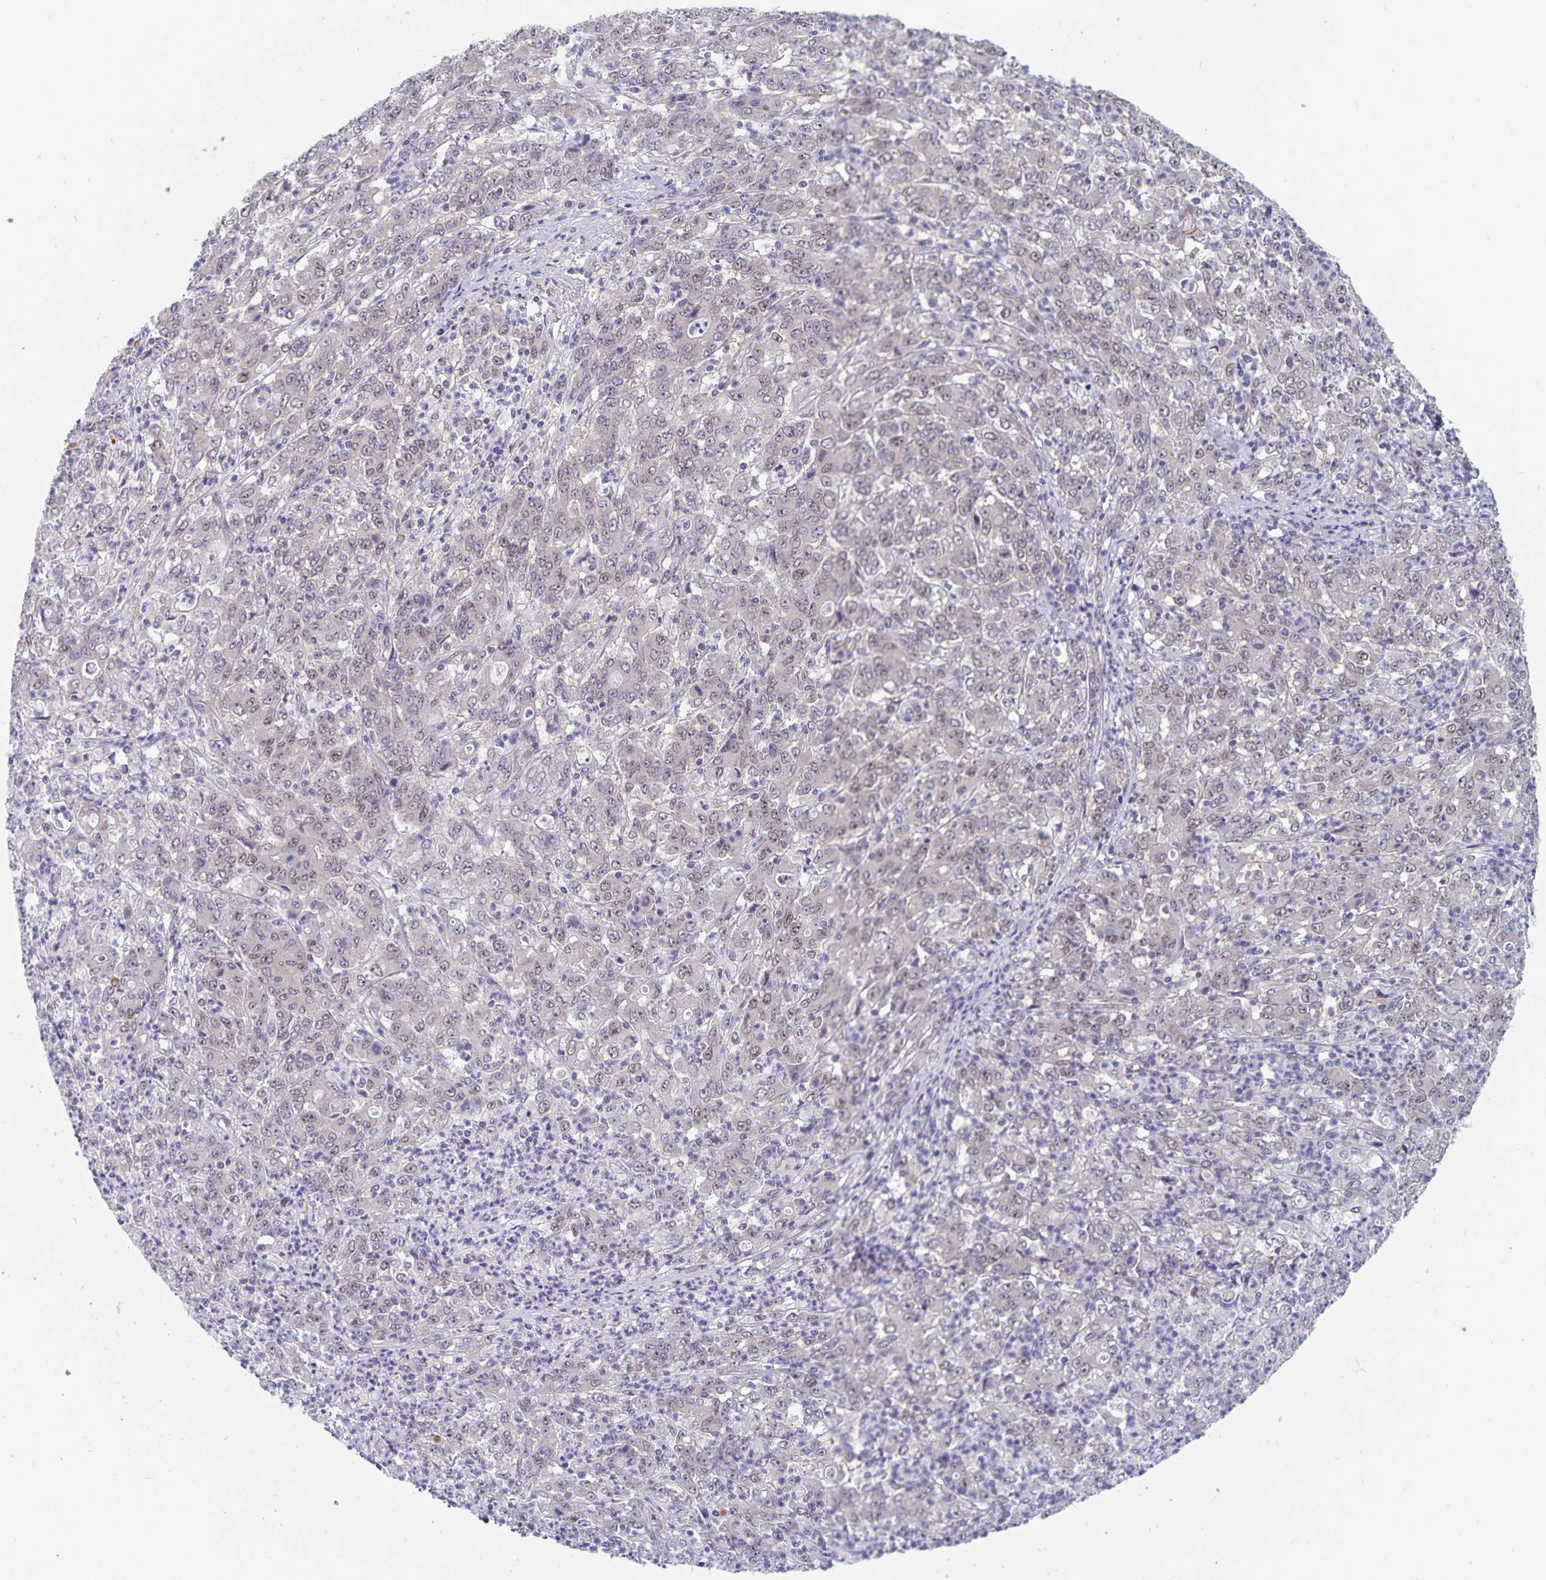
{"staining": {"intensity": "negative", "quantity": "none", "location": "none"}, "tissue": "stomach cancer", "cell_type": "Tumor cells", "image_type": "cancer", "snomed": [{"axis": "morphology", "description": "Adenocarcinoma, NOS"}, {"axis": "topography", "description": "Stomach, lower"}], "caption": "Micrograph shows no protein staining in tumor cells of stomach cancer tissue. (DAB IHC visualized using brightfield microscopy, high magnification).", "gene": "BAG6", "patient": {"sex": "female", "age": 71}}